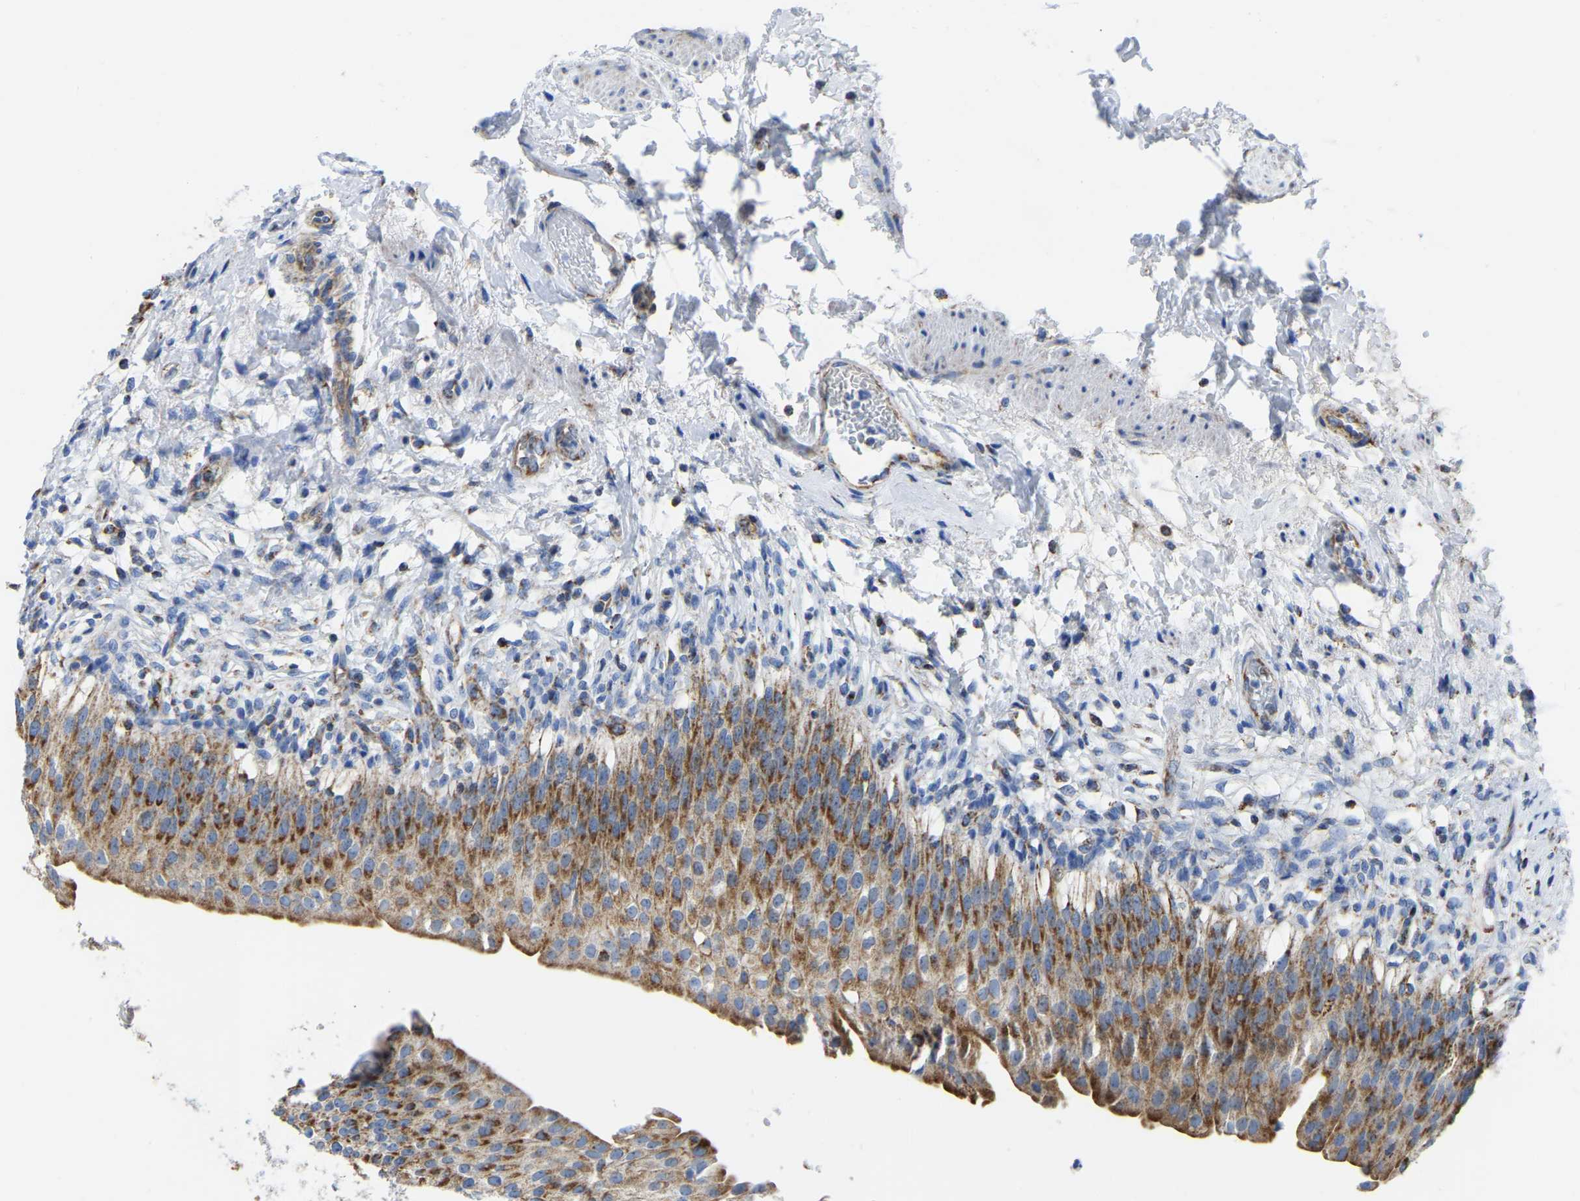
{"staining": {"intensity": "moderate", "quantity": ">75%", "location": "cytoplasmic/membranous"}, "tissue": "urinary bladder", "cell_type": "Urothelial cells", "image_type": "normal", "snomed": [{"axis": "morphology", "description": "Normal tissue, NOS"}, {"axis": "topography", "description": "Urinary bladder"}], "caption": "The immunohistochemical stain highlights moderate cytoplasmic/membranous positivity in urothelial cells of normal urinary bladder. (DAB IHC, brown staining for protein, blue staining for nuclei).", "gene": "ETFA", "patient": {"sex": "female", "age": 60}}